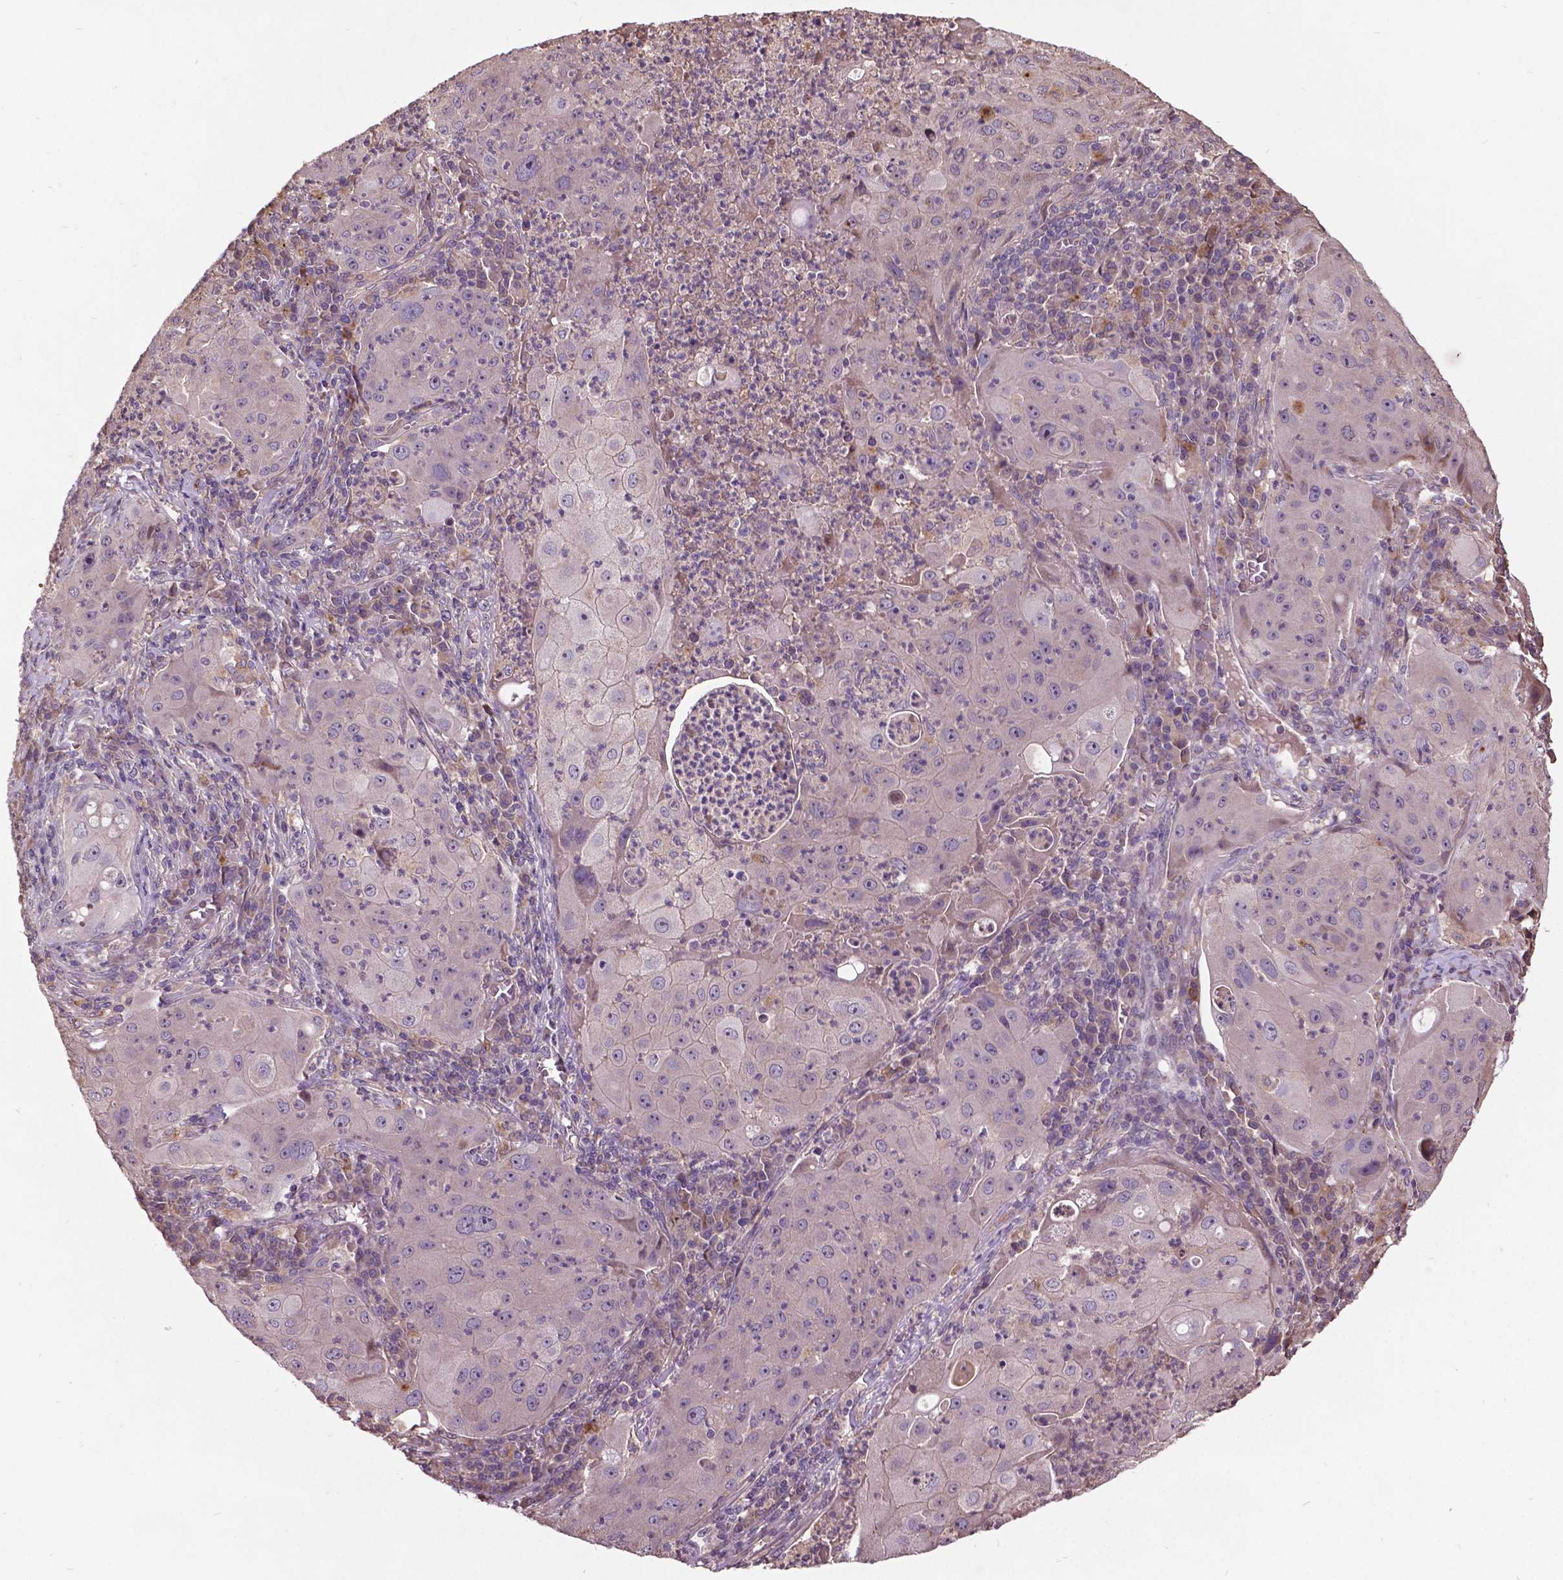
{"staining": {"intensity": "negative", "quantity": "none", "location": "none"}, "tissue": "lung cancer", "cell_type": "Tumor cells", "image_type": "cancer", "snomed": [{"axis": "morphology", "description": "Squamous cell carcinoma, NOS"}, {"axis": "topography", "description": "Lung"}], "caption": "A micrograph of human squamous cell carcinoma (lung) is negative for staining in tumor cells.", "gene": "AP1S3", "patient": {"sex": "female", "age": 59}}